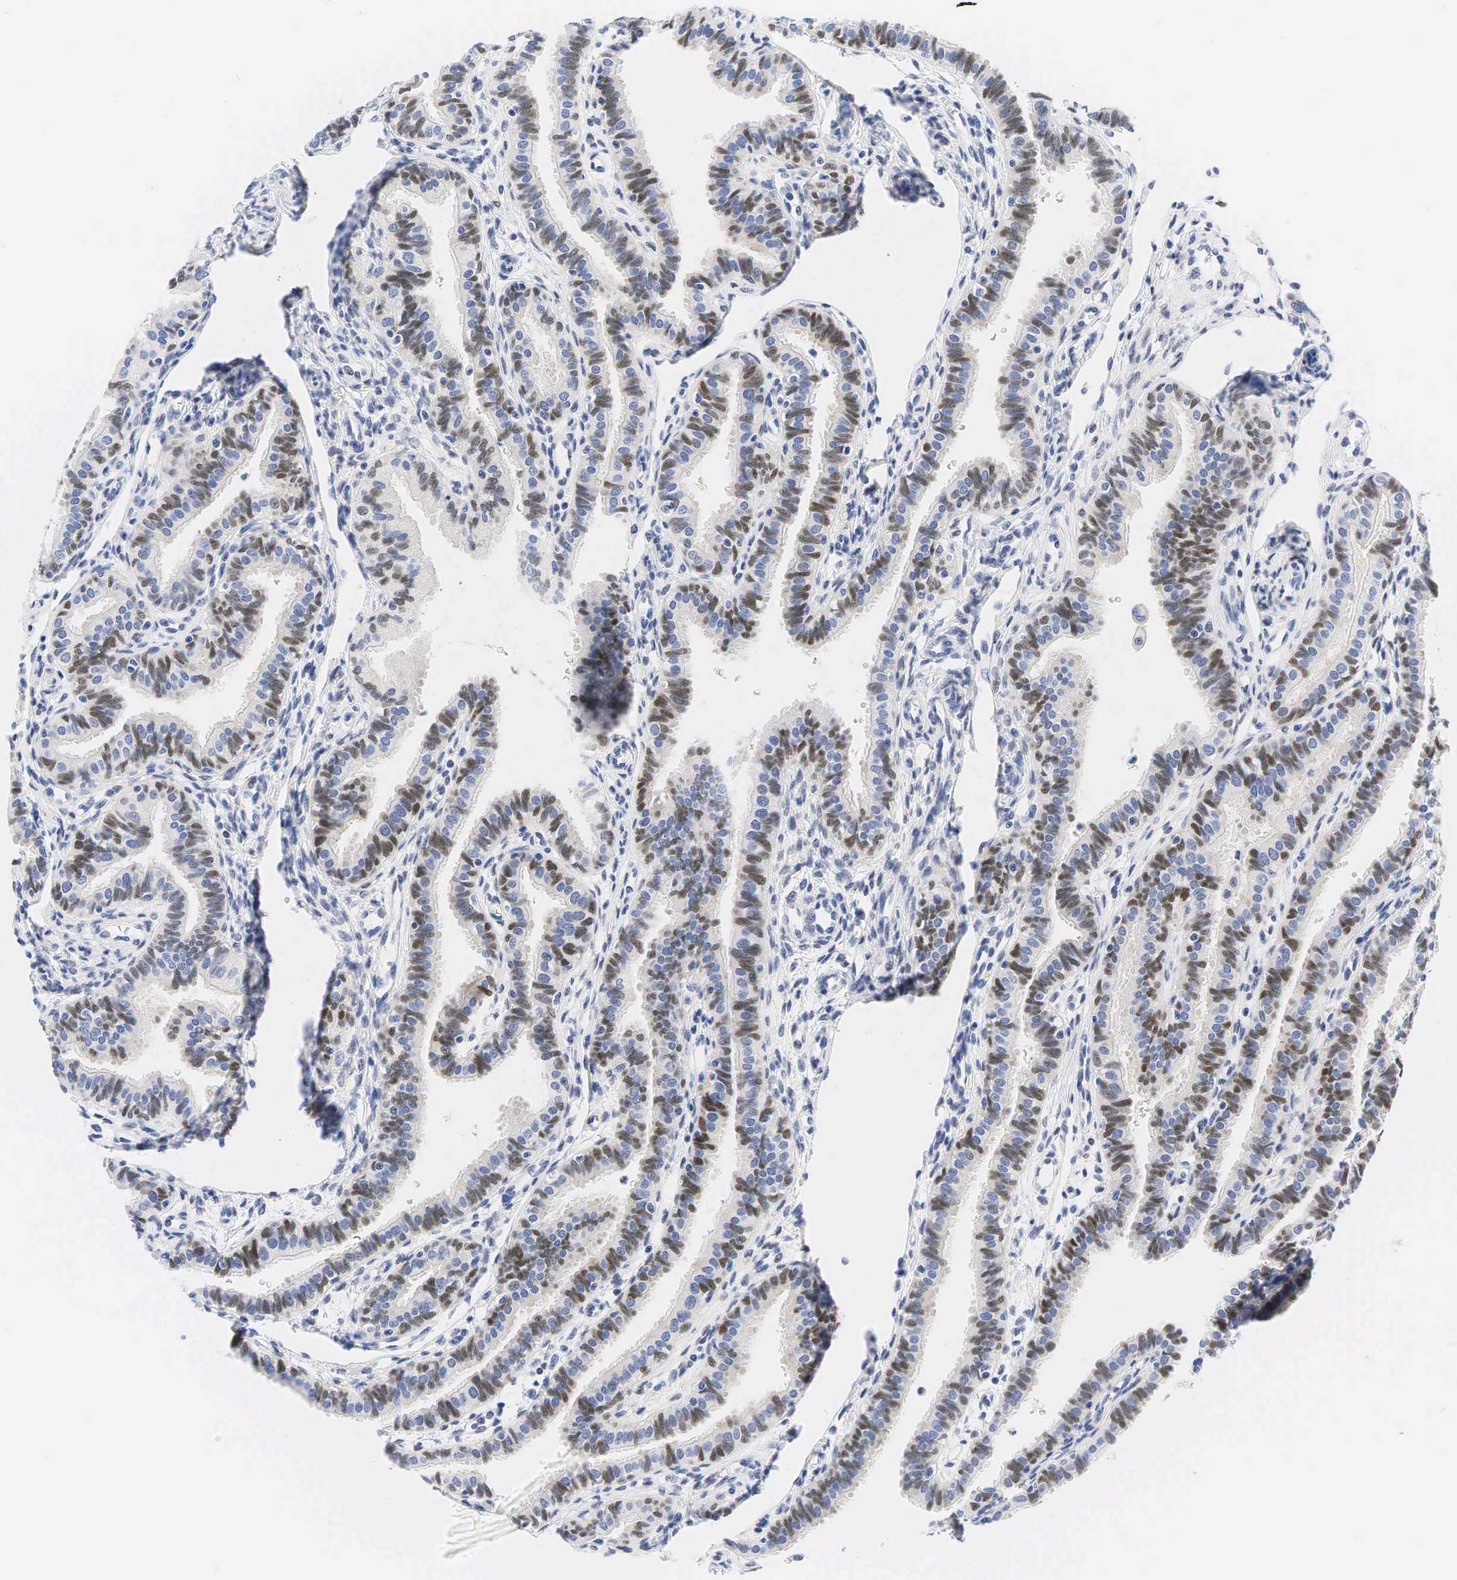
{"staining": {"intensity": "moderate", "quantity": ">75%", "location": "nuclear"}, "tissue": "fallopian tube", "cell_type": "Glandular cells", "image_type": "normal", "snomed": [{"axis": "morphology", "description": "Normal tissue, NOS"}, {"axis": "topography", "description": "Fallopian tube"}], "caption": "Moderate nuclear staining is present in approximately >75% of glandular cells in benign fallopian tube. (Stains: DAB (3,3'-diaminobenzidine) in brown, nuclei in blue, Microscopy: brightfield microscopy at high magnification).", "gene": "AR", "patient": {"sex": "female", "age": 32}}